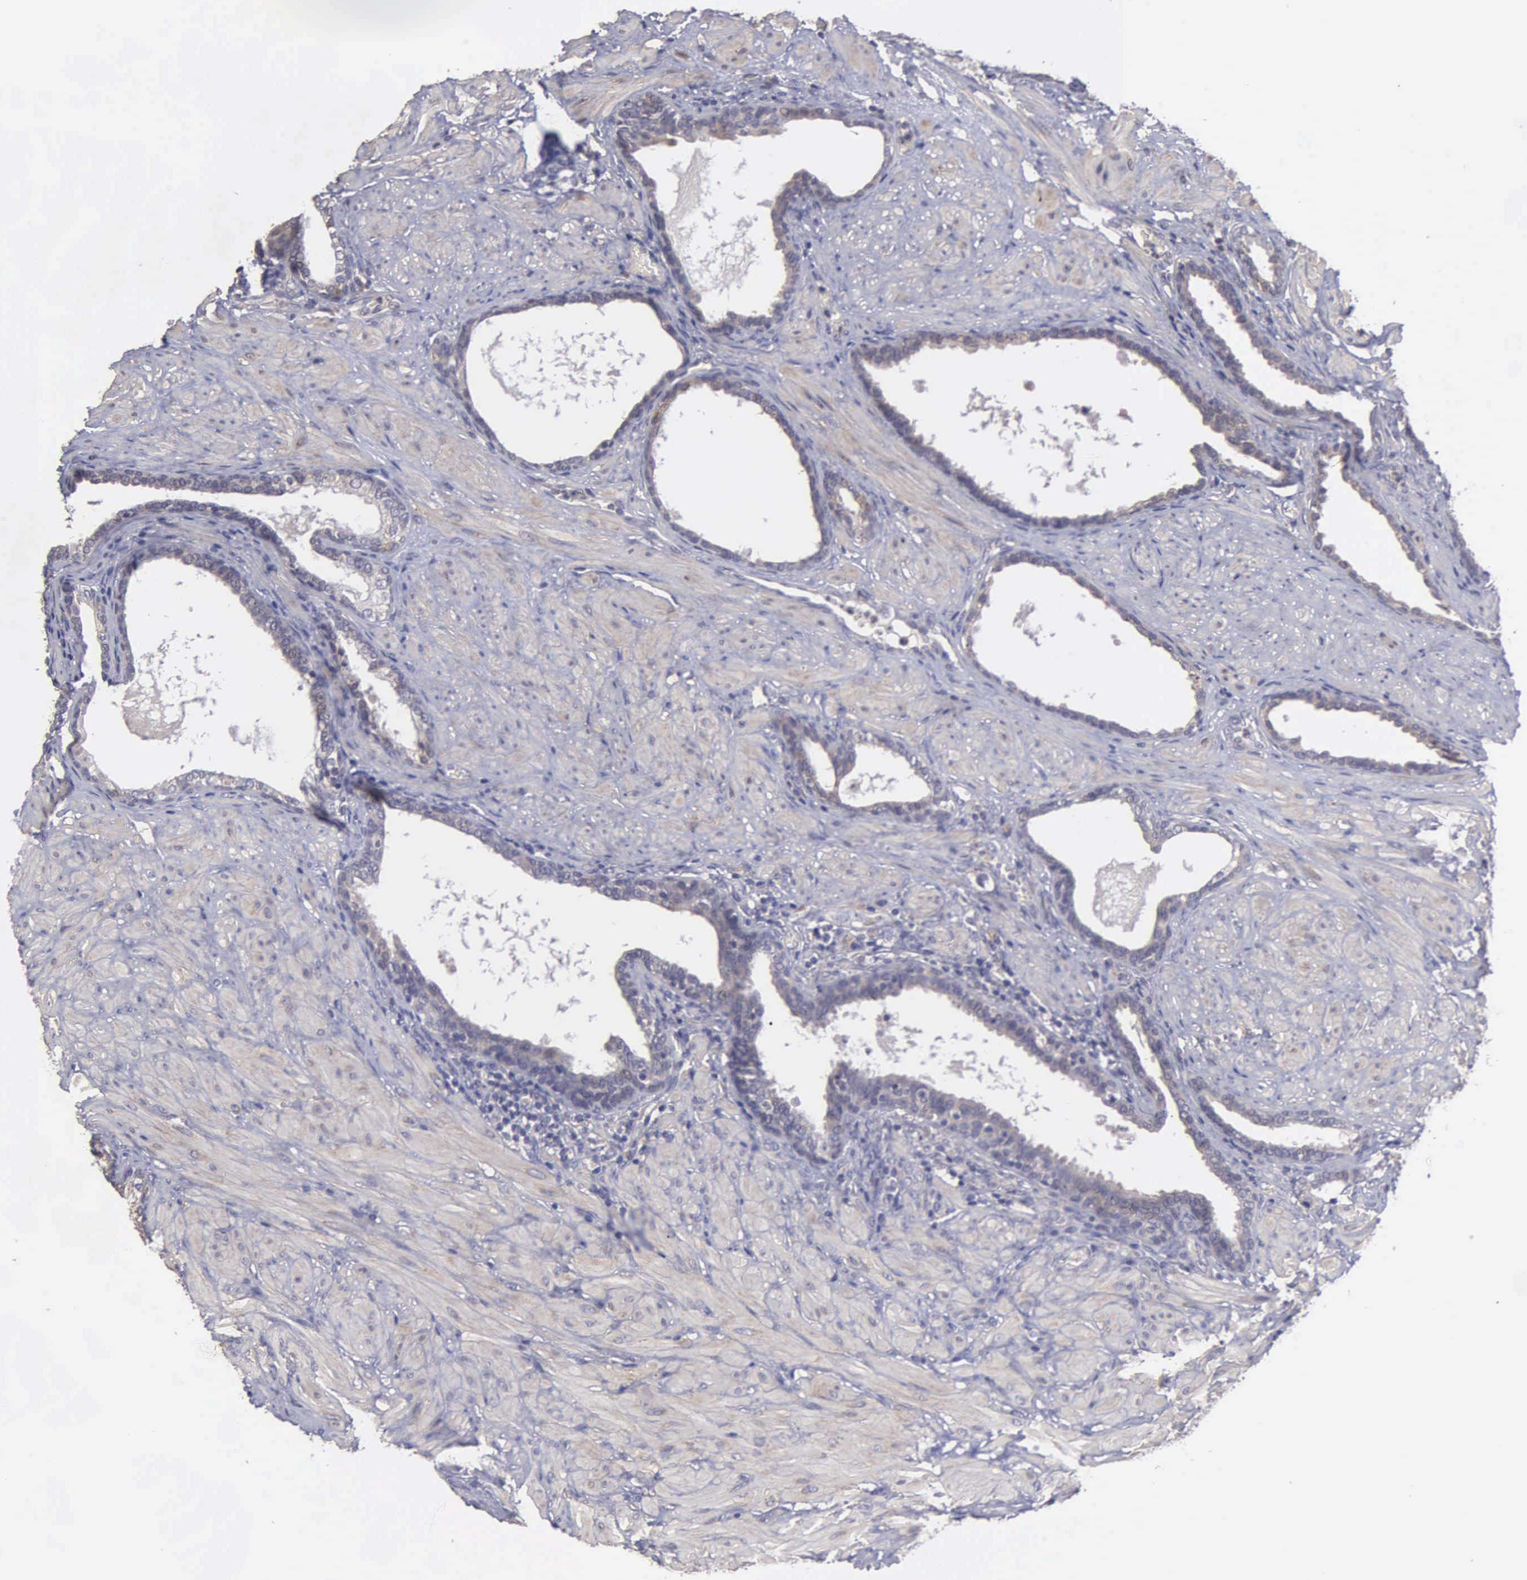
{"staining": {"intensity": "weak", "quantity": ">75%", "location": "cytoplasmic/membranous"}, "tissue": "prostate cancer", "cell_type": "Tumor cells", "image_type": "cancer", "snomed": [{"axis": "morphology", "description": "Adenocarcinoma, Medium grade"}, {"axis": "topography", "description": "Prostate"}], "caption": "This image reveals immunohistochemistry staining of human prostate adenocarcinoma (medium-grade), with low weak cytoplasmic/membranous staining in approximately >75% of tumor cells.", "gene": "RTL10", "patient": {"sex": "male", "age": 60}}